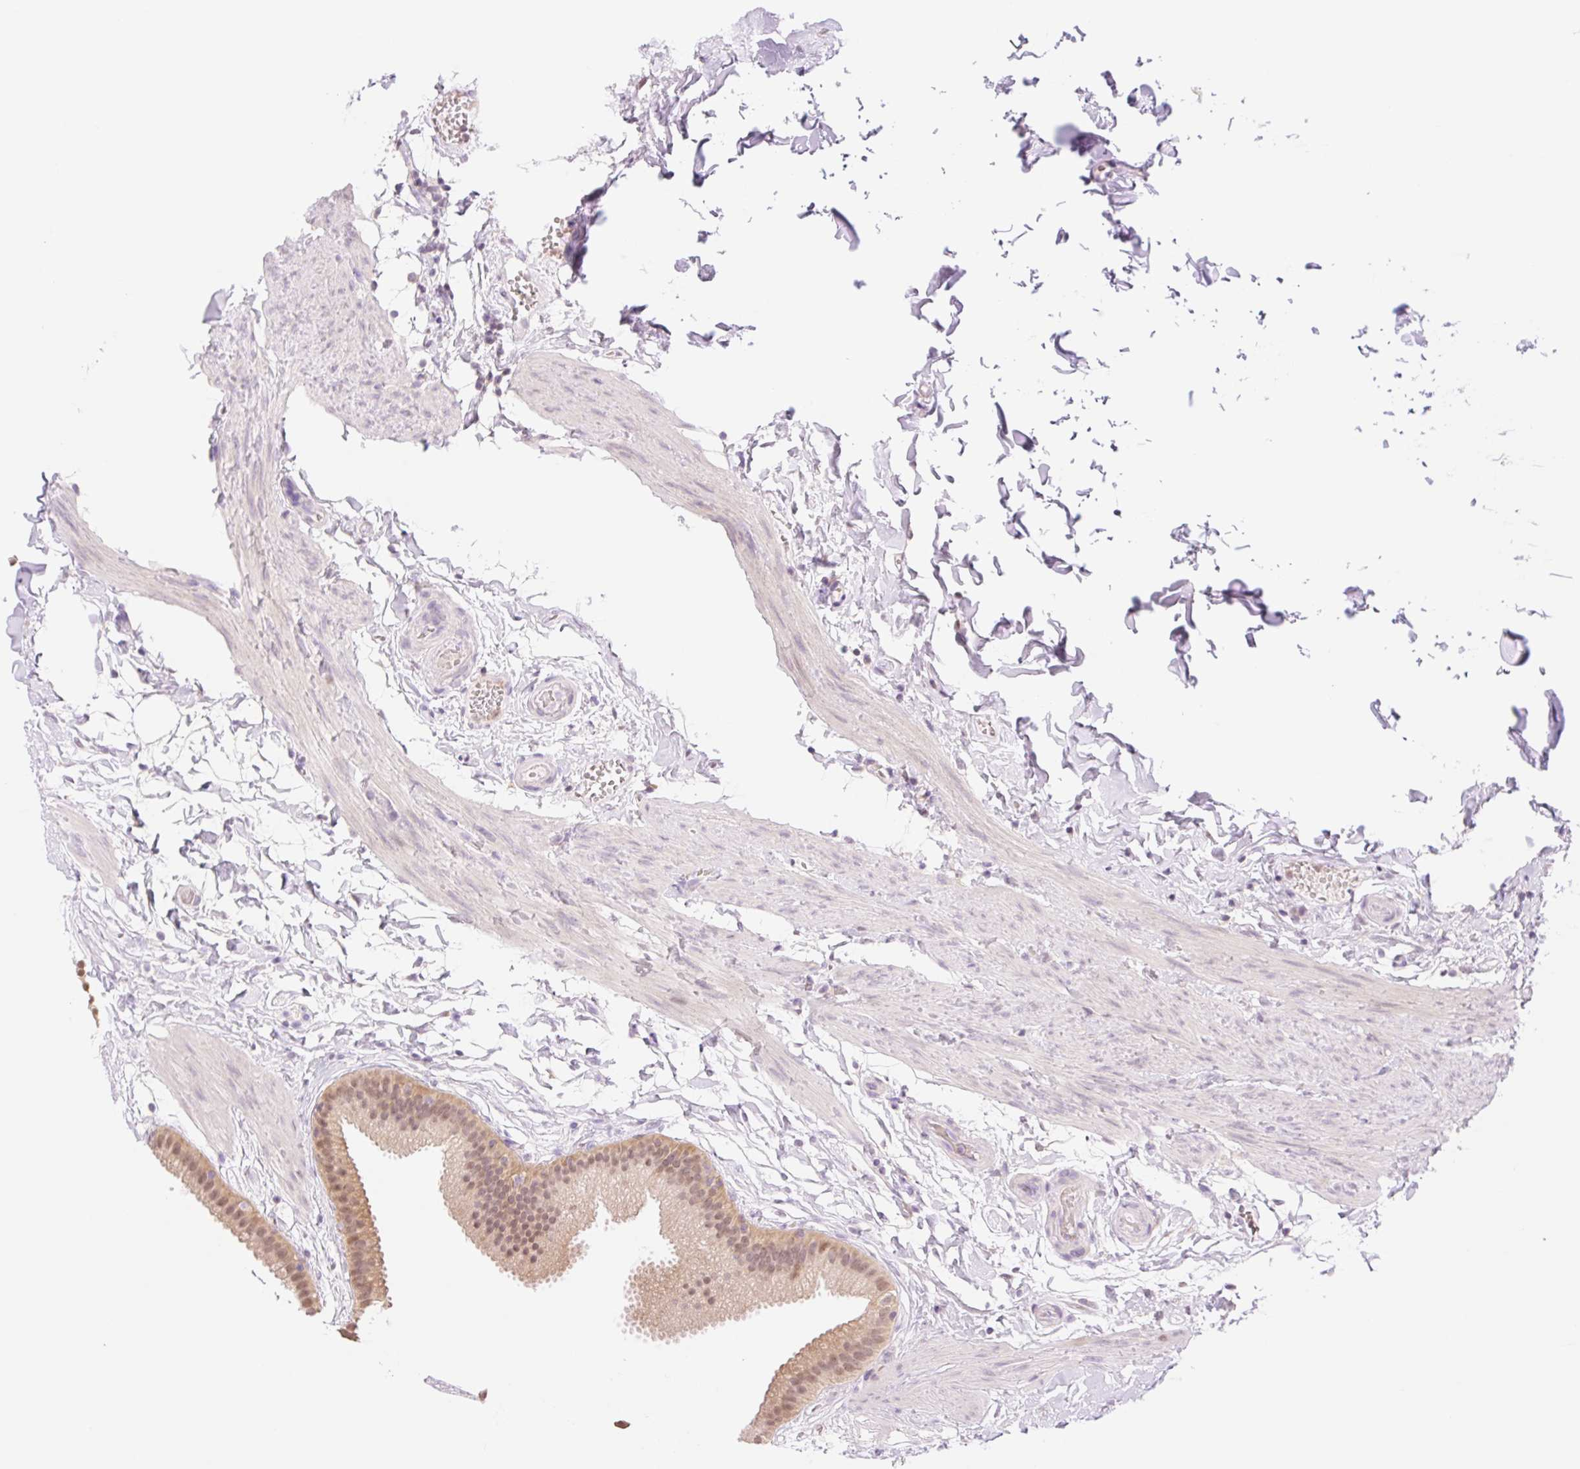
{"staining": {"intensity": "weak", "quantity": ">75%", "location": "cytoplasmic/membranous,nuclear"}, "tissue": "gallbladder", "cell_type": "Glandular cells", "image_type": "normal", "snomed": [{"axis": "morphology", "description": "Normal tissue, NOS"}, {"axis": "topography", "description": "Gallbladder"}], "caption": "Protein expression analysis of unremarkable gallbladder displays weak cytoplasmic/membranous,nuclear expression in approximately >75% of glandular cells.", "gene": "HEBP1", "patient": {"sex": "female", "age": 63}}